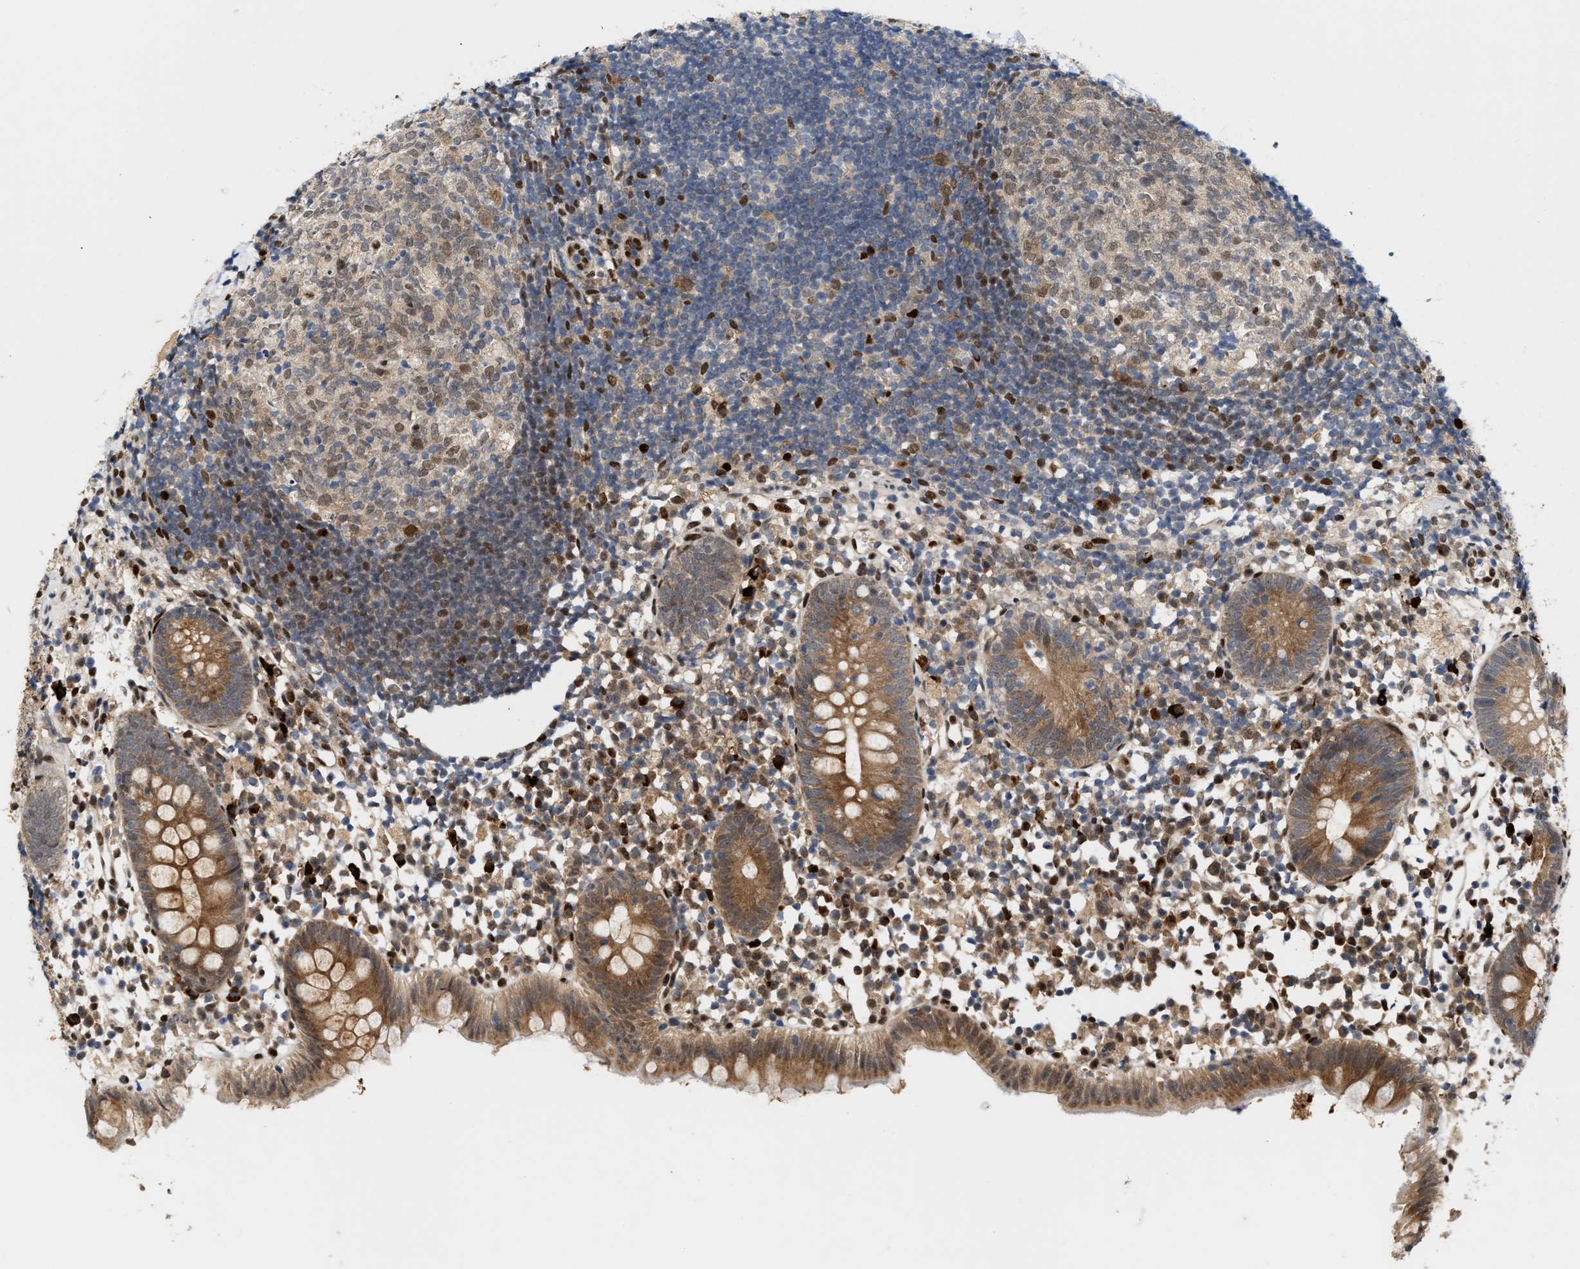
{"staining": {"intensity": "moderate", "quantity": ">75%", "location": "cytoplasmic/membranous"}, "tissue": "appendix", "cell_type": "Glandular cells", "image_type": "normal", "snomed": [{"axis": "morphology", "description": "Normal tissue, NOS"}, {"axis": "topography", "description": "Appendix"}], "caption": "Appendix stained for a protein exhibits moderate cytoplasmic/membranous positivity in glandular cells. Immunohistochemistry (ihc) stains the protein in brown and the nuclei are stained blue.", "gene": "TCF4", "patient": {"sex": "female", "age": 20}}